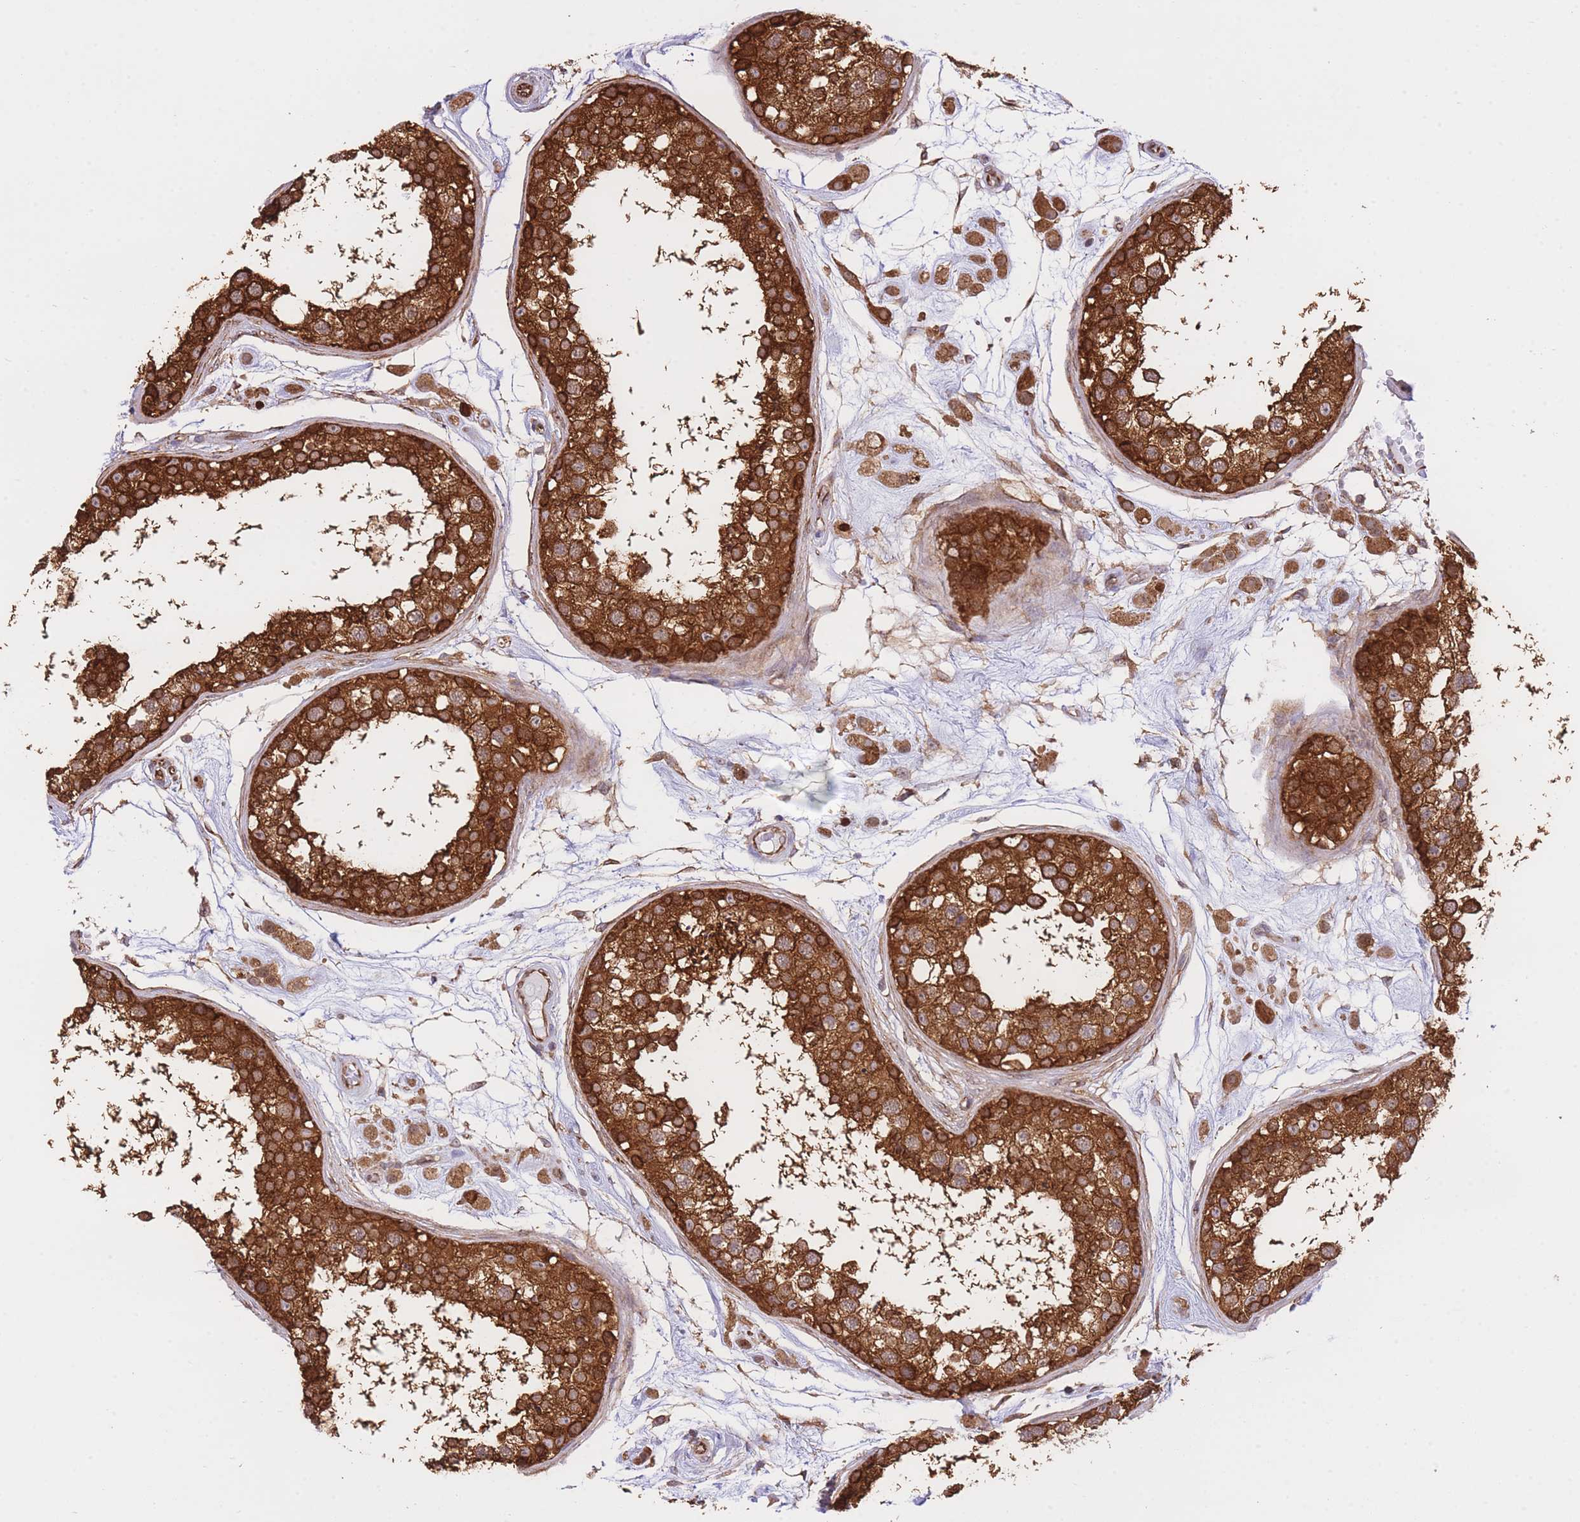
{"staining": {"intensity": "strong", "quantity": ">75%", "location": "cytoplasmic/membranous"}, "tissue": "testis", "cell_type": "Cells in seminiferous ducts", "image_type": "normal", "snomed": [{"axis": "morphology", "description": "Normal tissue, NOS"}, {"axis": "topography", "description": "Testis"}], "caption": "The immunohistochemical stain shows strong cytoplasmic/membranous staining in cells in seminiferous ducts of unremarkable testis.", "gene": "EXOSC8", "patient": {"sex": "male", "age": 25}}